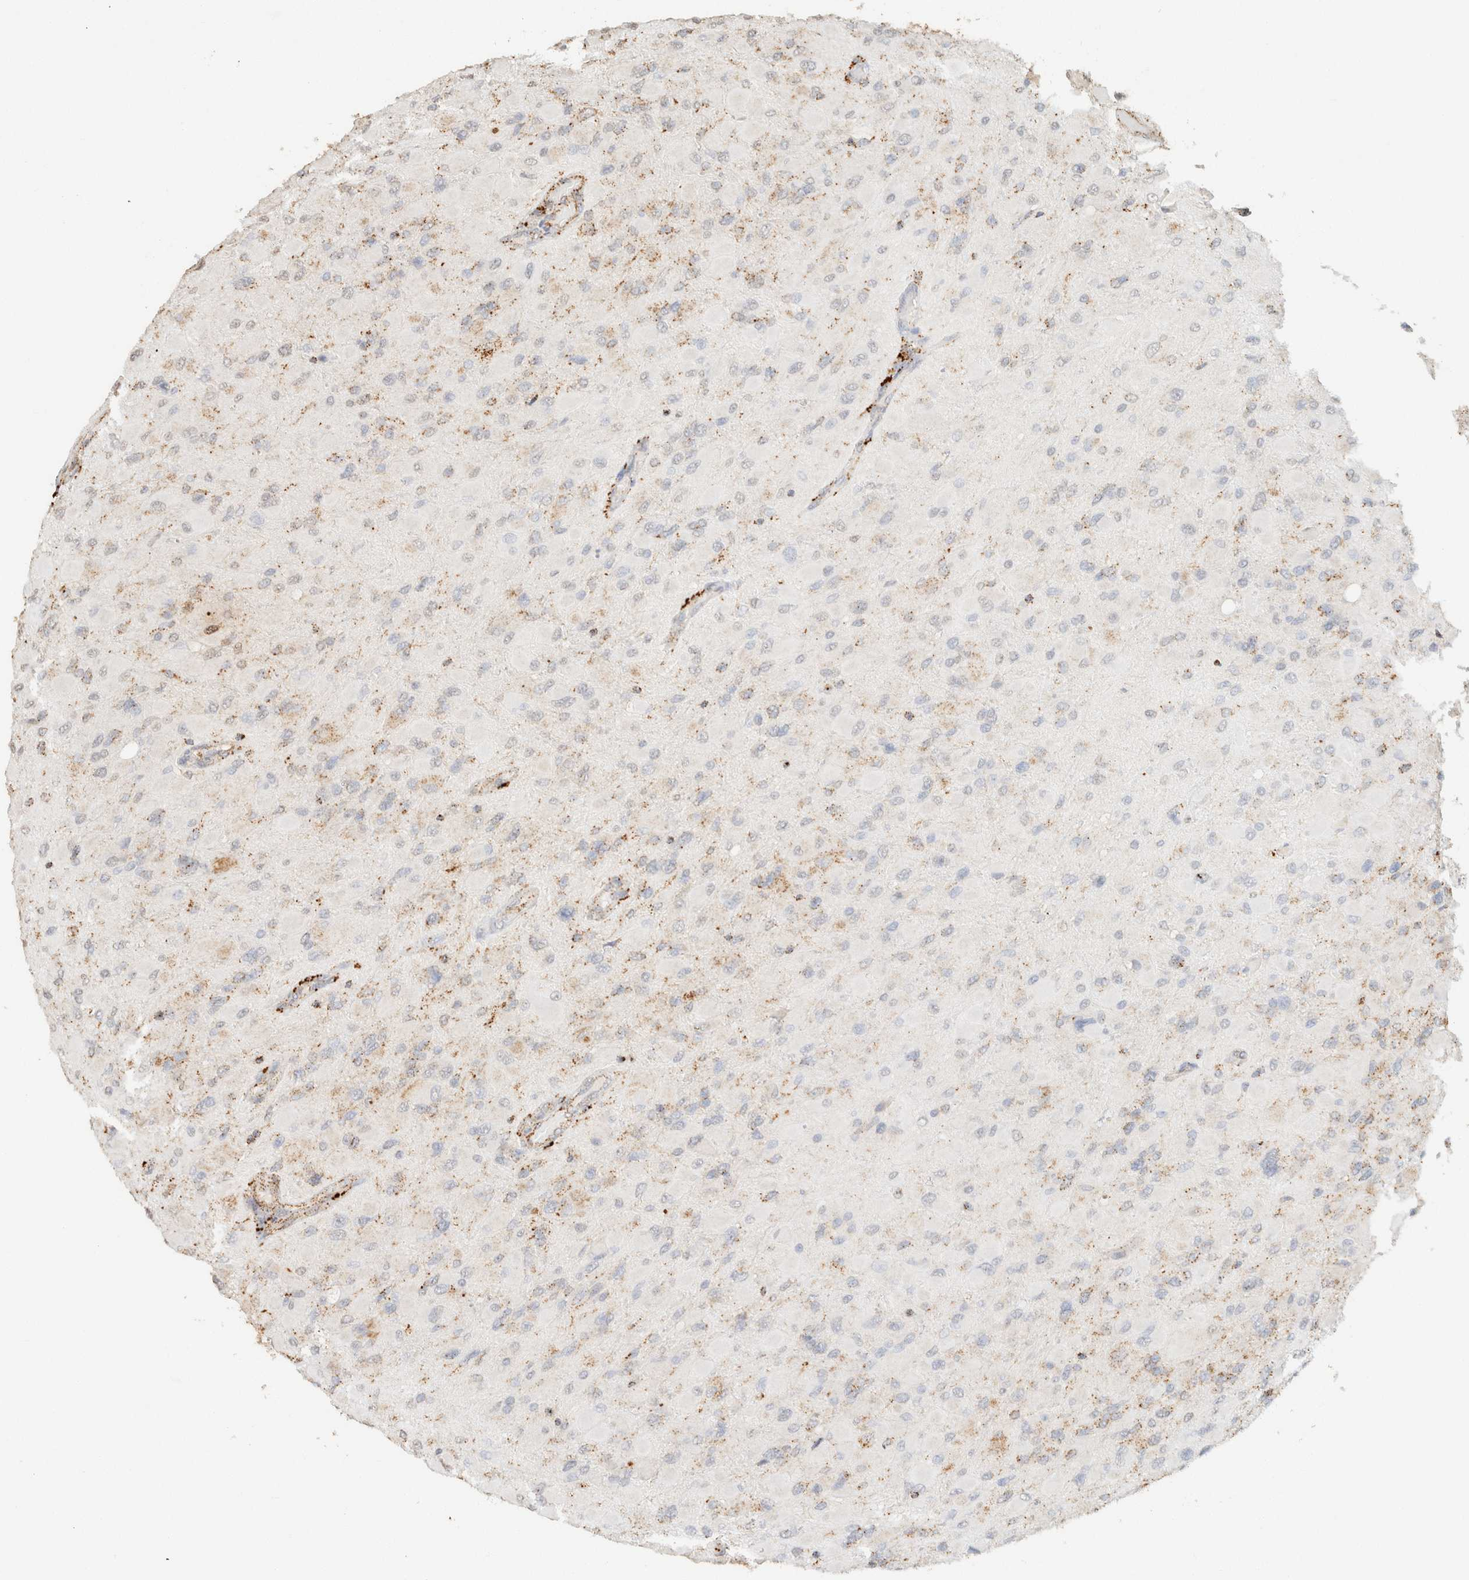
{"staining": {"intensity": "moderate", "quantity": "<25%", "location": "cytoplasmic/membranous"}, "tissue": "glioma", "cell_type": "Tumor cells", "image_type": "cancer", "snomed": [{"axis": "morphology", "description": "Glioma, malignant, High grade"}, {"axis": "topography", "description": "Cerebral cortex"}], "caption": "This is a micrograph of IHC staining of malignant glioma (high-grade), which shows moderate positivity in the cytoplasmic/membranous of tumor cells.", "gene": "CTSC", "patient": {"sex": "female", "age": 36}}